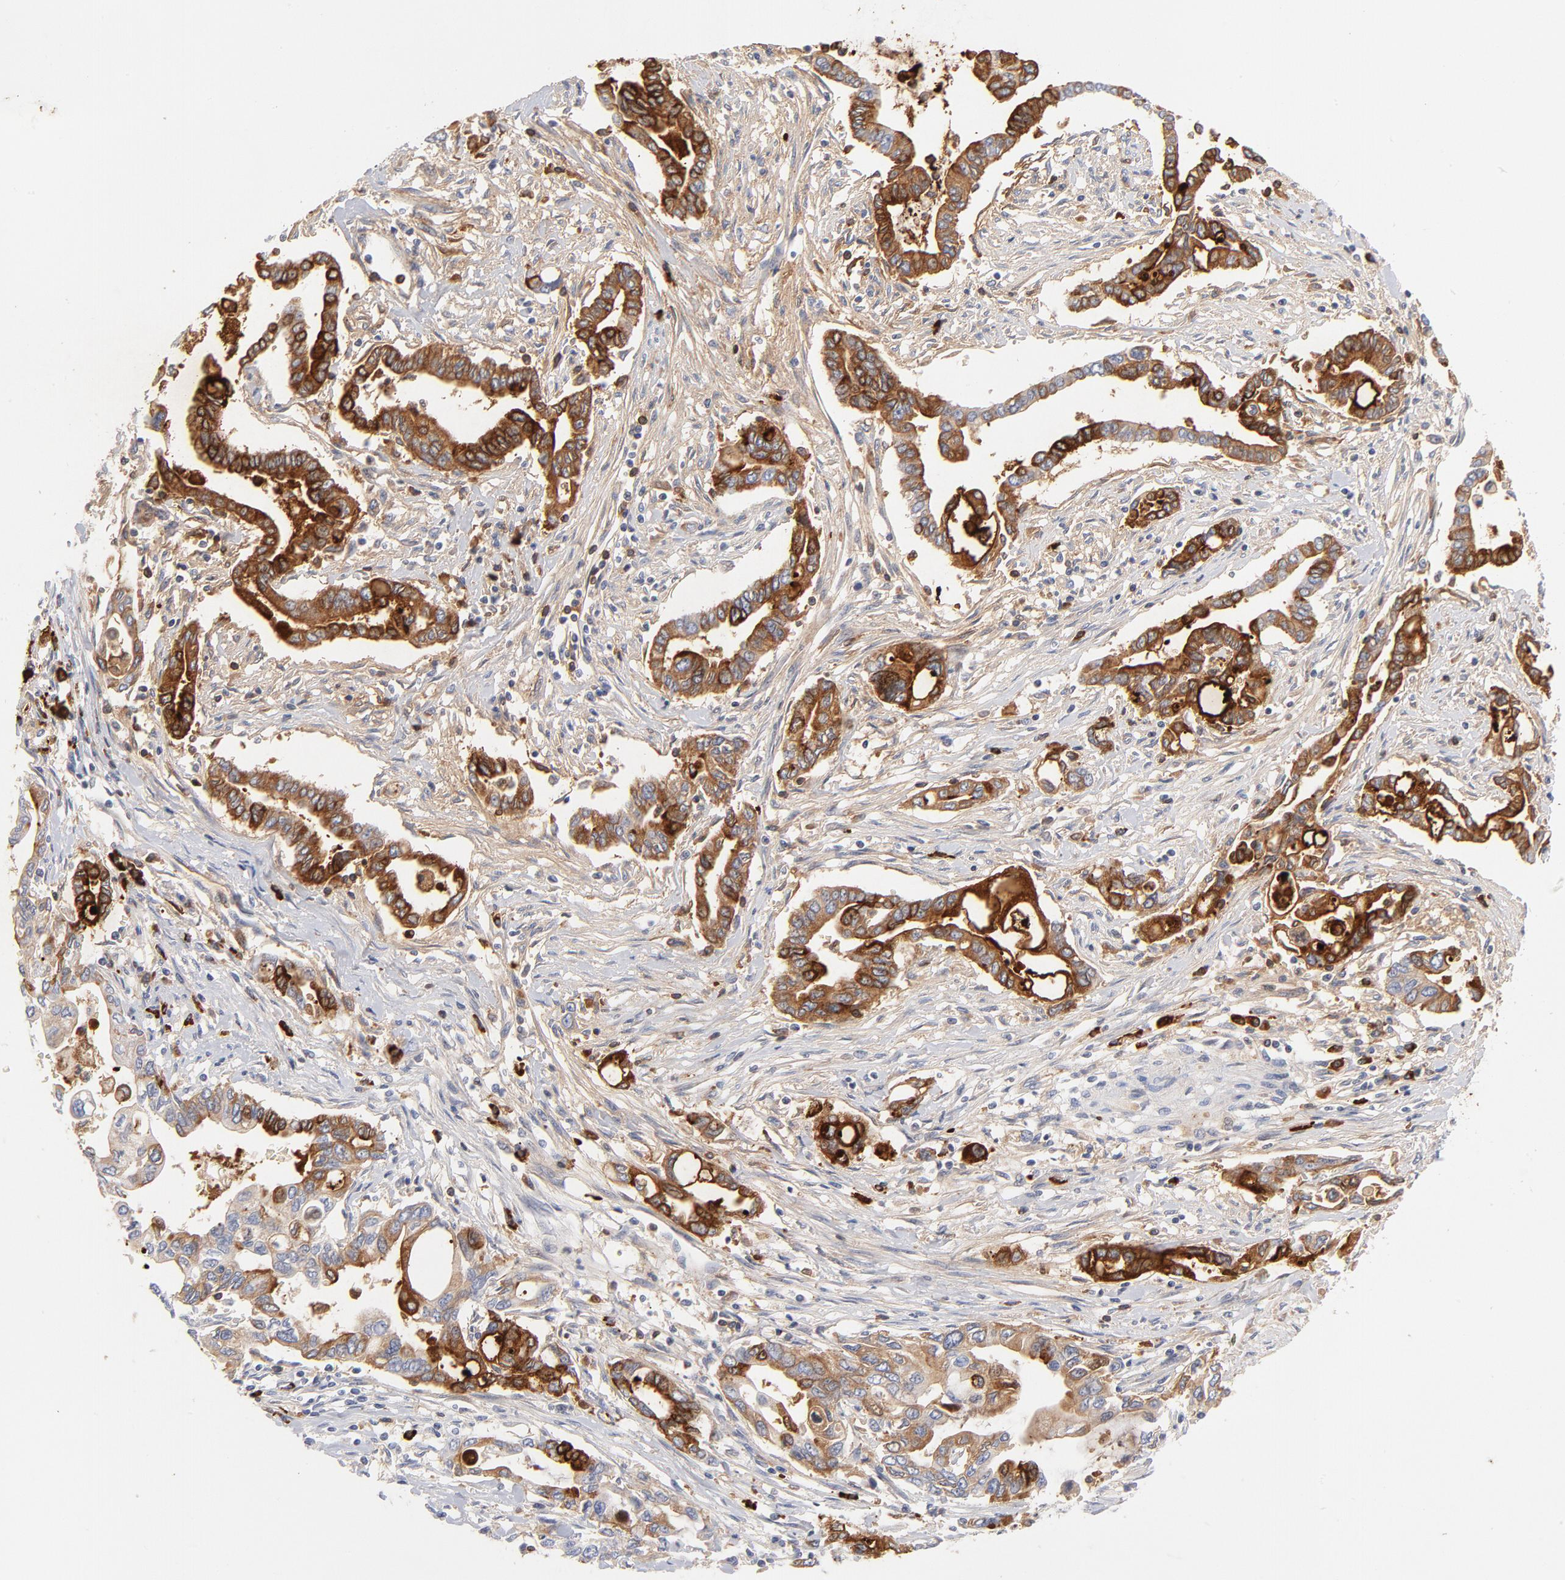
{"staining": {"intensity": "strong", "quantity": ">75%", "location": "cytoplasmic/membranous"}, "tissue": "pancreatic cancer", "cell_type": "Tumor cells", "image_type": "cancer", "snomed": [{"axis": "morphology", "description": "Adenocarcinoma, NOS"}, {"axis": "topography", "description": "Pancreas"}], "caption": "The immunohistochemical stain highlights strong cytoplasmic/membranous positivity in tumor cells of adenocarcinoma (pancreatic) tissue.", "gene": "PLAT", "patient": {"sex": "female", "age": 57}}